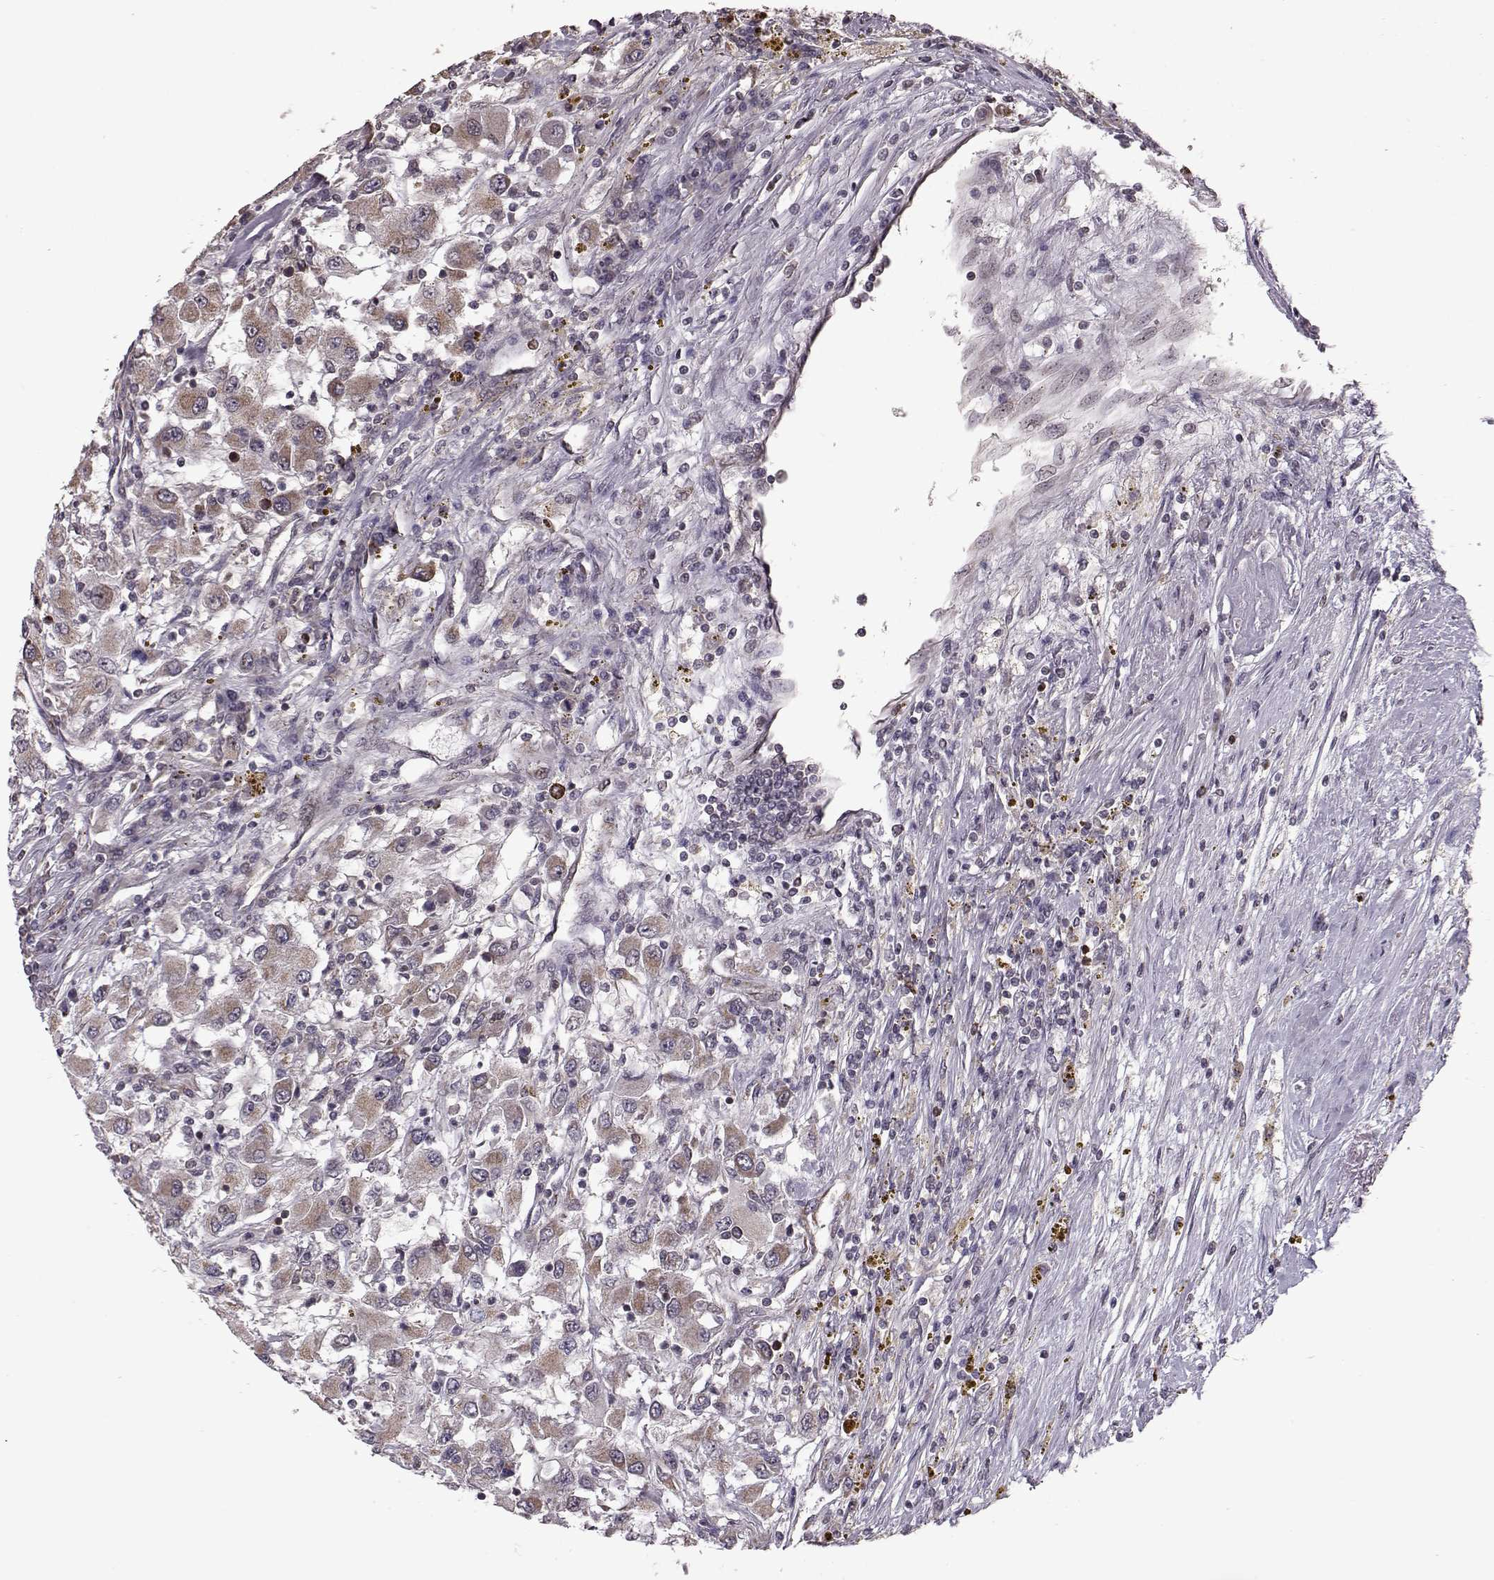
{"staining": {"intensity": "moderate", "quantity": ">75%", "location": "cytoplasmic/membranous"}, "tissue": "renal cancer", "cell_type": "Tumor cells", "image_type": "cancer", "snomed": [{"axis": "morphology", "description": "Adenocarcinoma, NOS"}, {"axis": "topography", "description": "Kidney"}], "caption": "The photomicrograph shows staining of renal adenocarcinoma, revealing moderate cytoplasmic/membranous protein expression (brown color) within tumor cells.", "gene": "ELOVL5", "patient": {"sex": "female", "age": 67}}